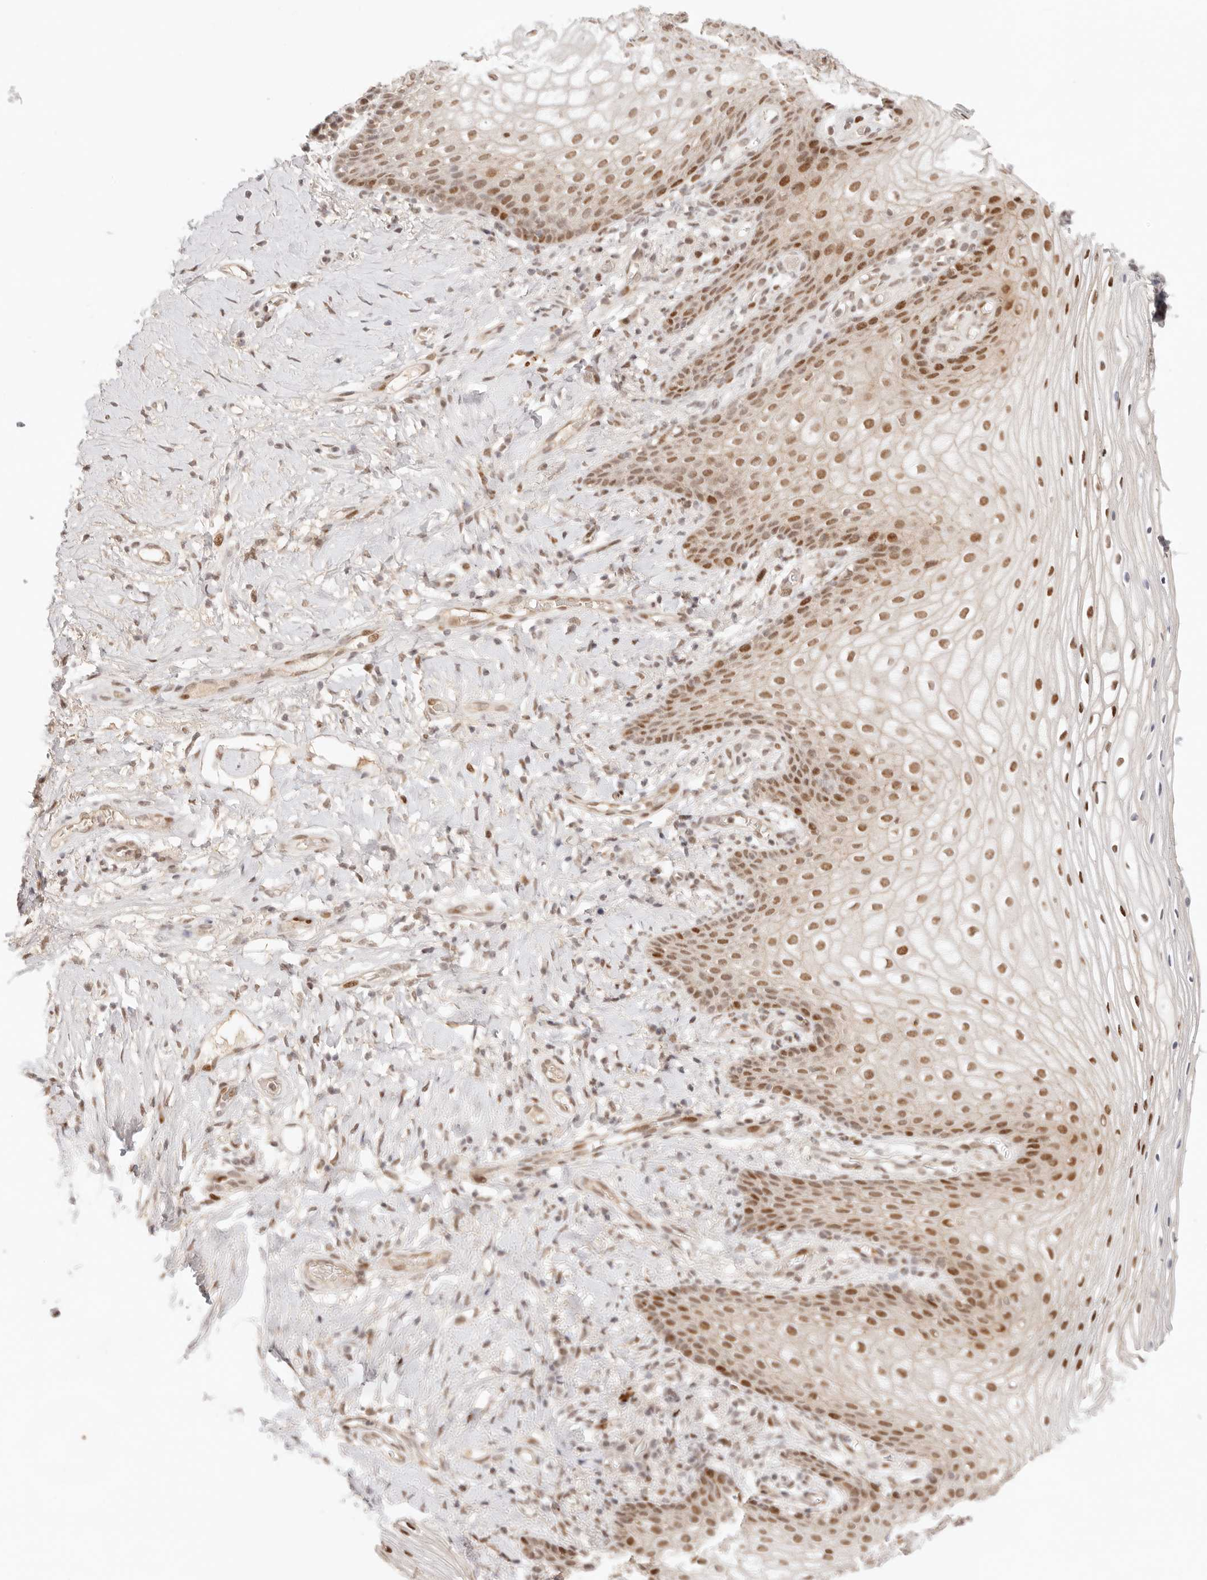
{"staining": {"intensity": "moderate", "quantity": ">75%", "location": "nuclear"}, "tissue": "vagina", "cell_type": "Squamous epithelial cells", "image_type": "normal", "snomed": [{"axis": "morphology", "description": "Normal tissue, NOS"}, {"axis": "topography", "description": "Vagina"}], "caption": "Immunohistochemistry of benign vagina exhibits medium levels of moderate nuclear expression in approximately >75% of squamous epithelial cells.", "gene": "HOXC5", "patient": {"sex": "female", "age": 60}}